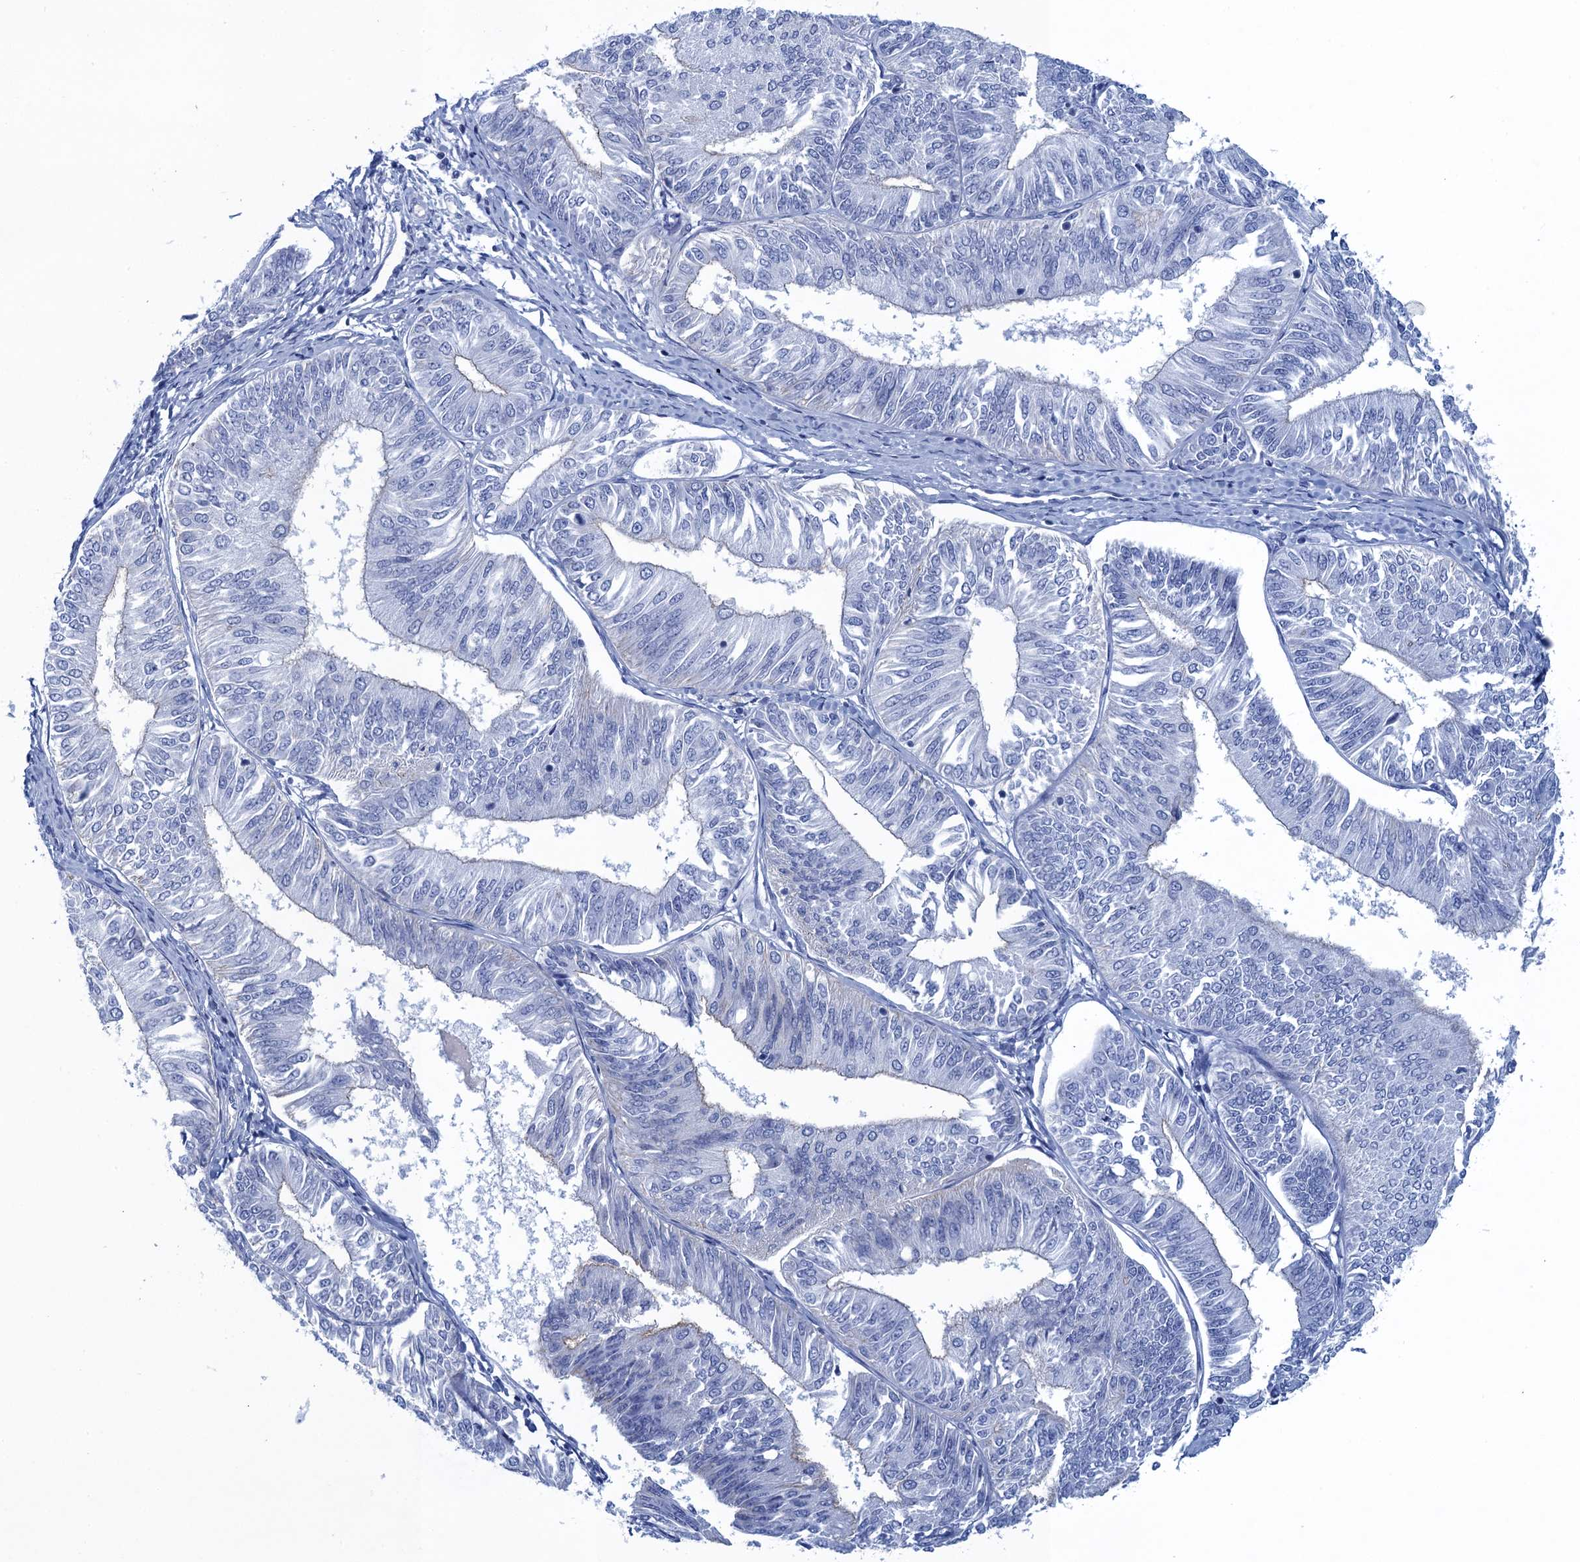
{"staining": {"intensity": "negative", "quantity": "none", "location": "none"}, "tissue": "endometrial cancer", "cell_type": "Tumor cells", "image_type": "cancer", "snomed": [{"axis": "morphology", "description": "Adenocarcinoma, NOS"}, {"axis": "topography", "description": "Endometrium"}], "caption": "Immunohistochemistry (IHC) of endometrial adenocarcinoma displays no staining in tumor cells. The staining was performed using DAB (3,3'-diaminobenzidine) to visualize the protein expression in brown, while the nuclei were stained in blue with hematoxylin (Magnification: 20x).", "gene": "CALML5", "patient": {"sex": "female", "age": 58}}